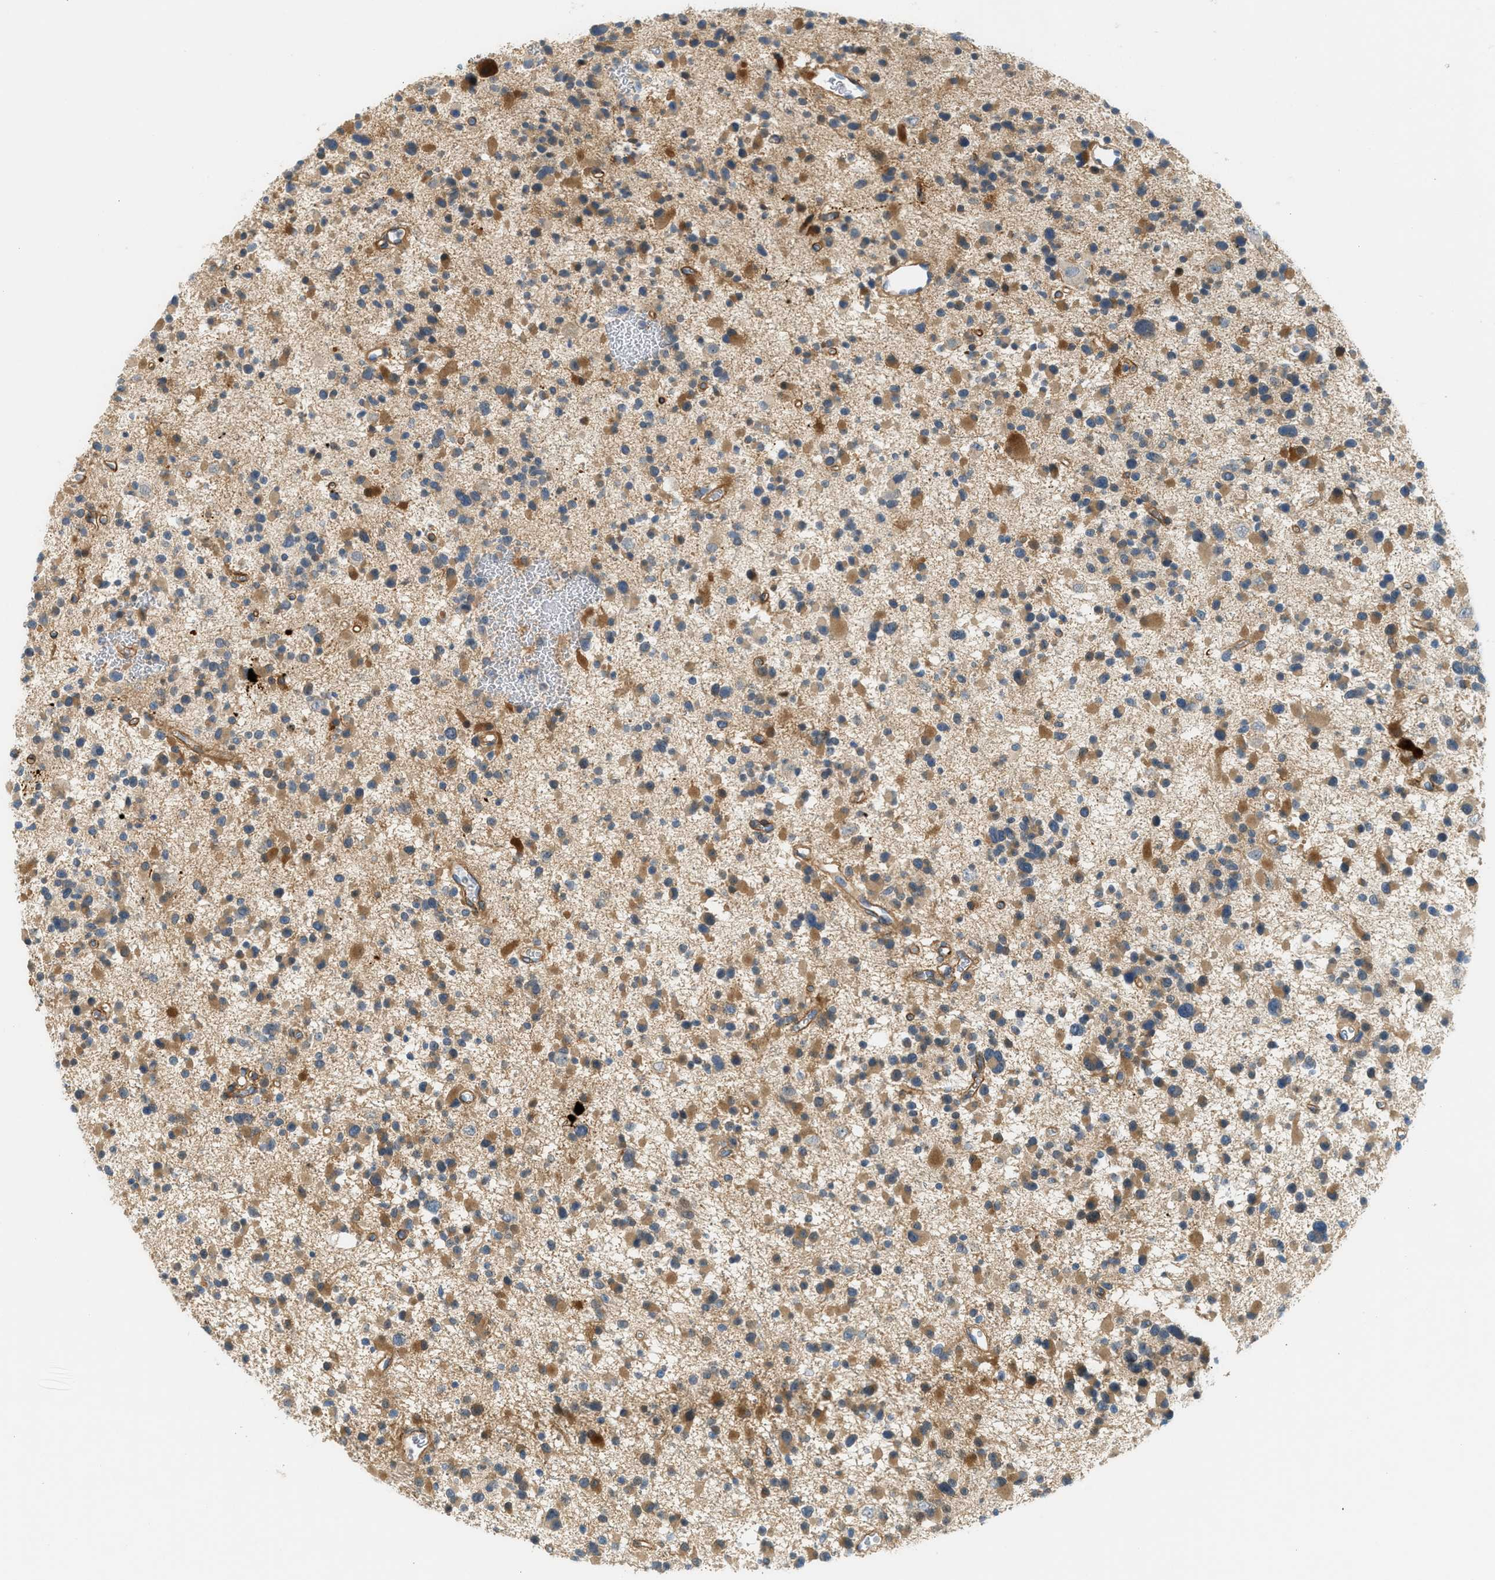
{"staining": {"intensity": "moderate", "quantity": ">75%", "location": "cytoplasmic/membranous"}, "tissue": "glioma", "cell_type": "Tumor cells", "image_type": "cancer", "snomed": [{"axis": "morphology", "description": "Glioma, malignant, Low grade"}, {"axis": "topography", "description": "Brain"}], "caption": "DAB immunohistochemical staining of human malignant glioma (low-grade) demonstrates moderate cytoplasmic/membranous protein positivity in approximately >75% of tumor cells.", "gene": "EDNRA", "patient": {"sex": "female", "age": 22}}